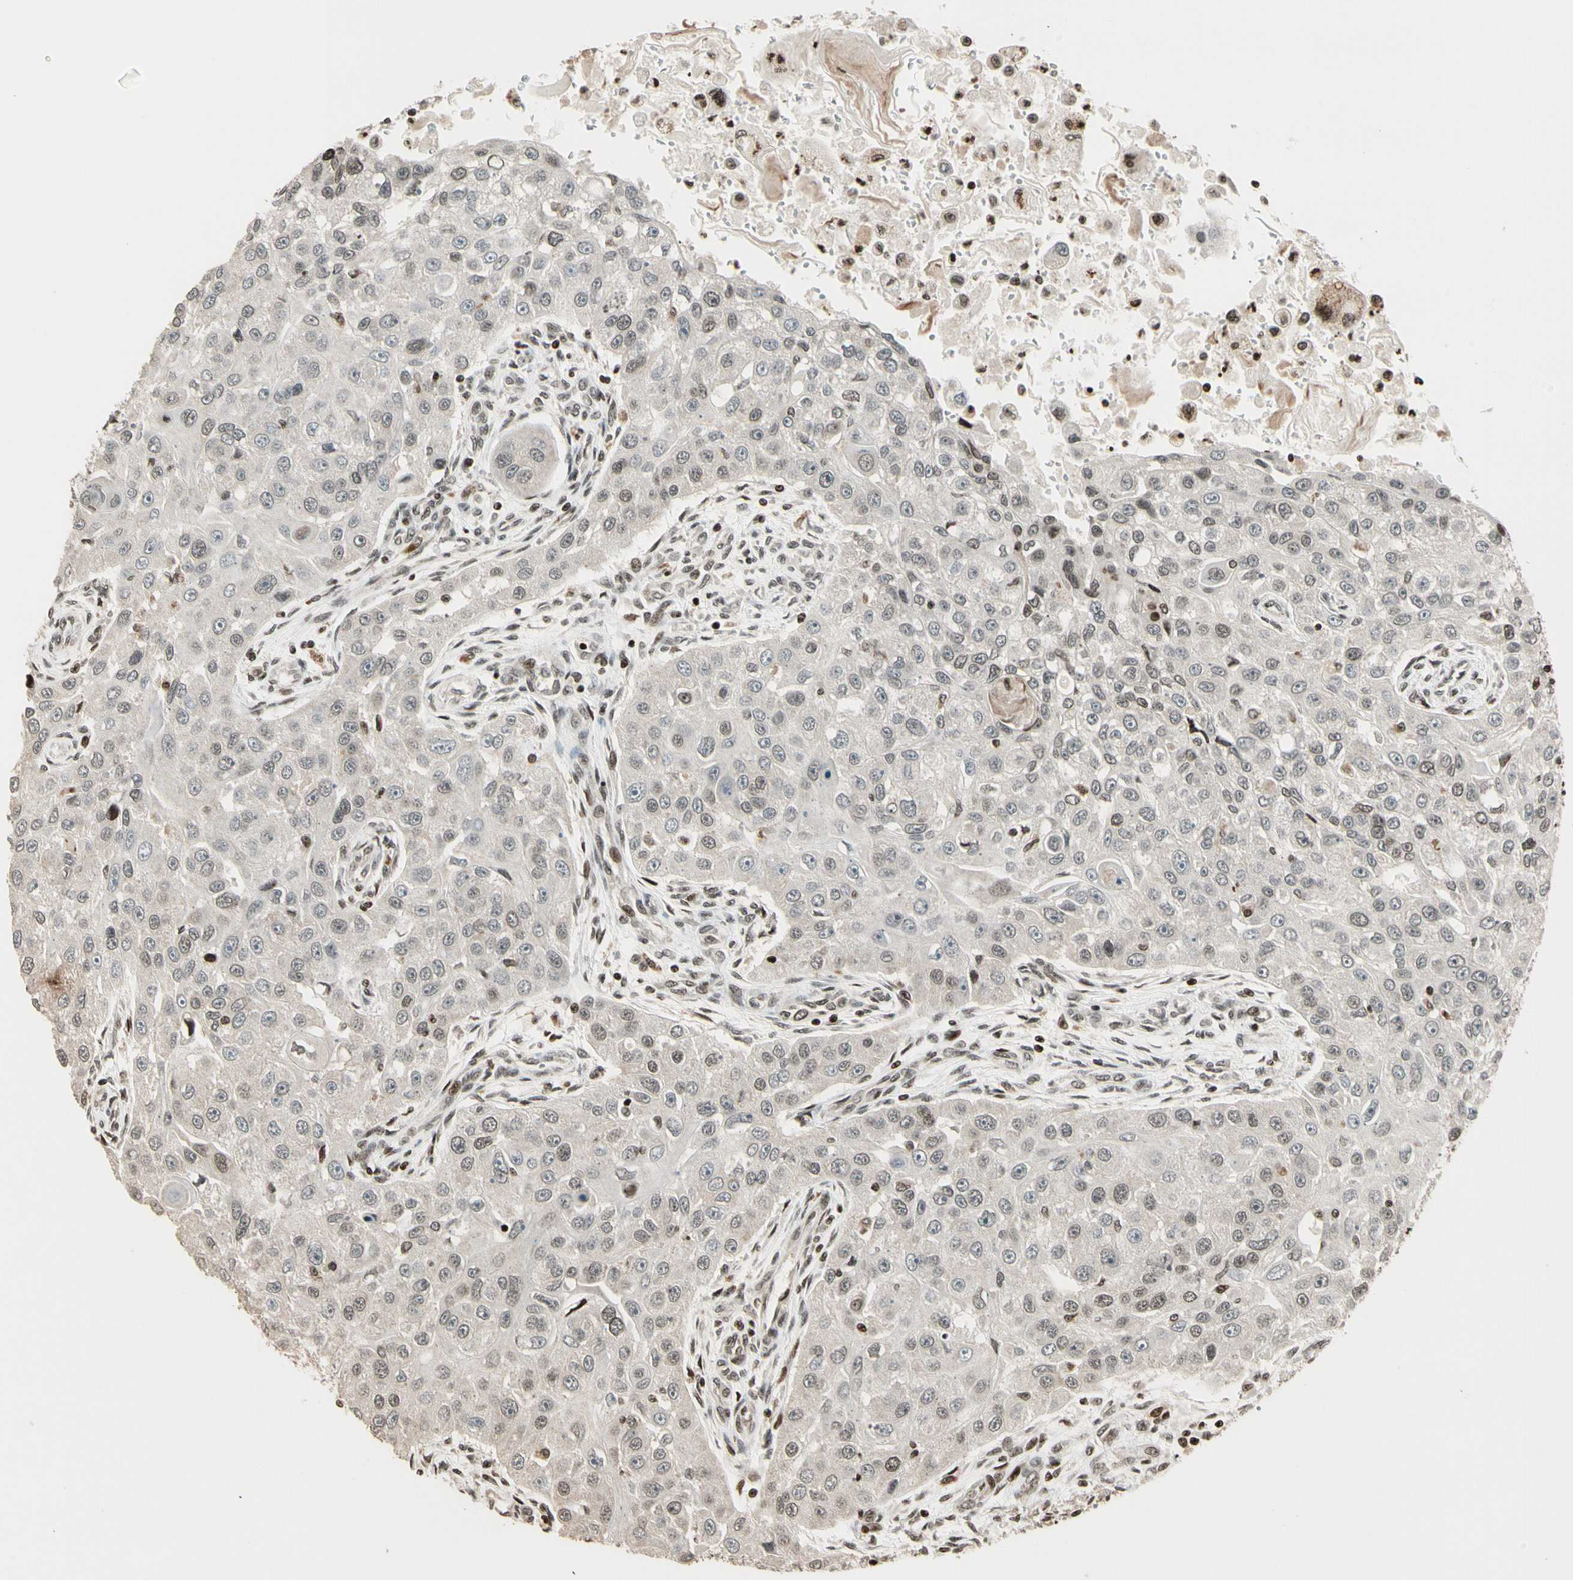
{"staining": {"intensity": "weak", "quantity": "<25%", "location": "nuclear"}, "tissue": "head and neck cancer", "cell_type": "Tumor cells", "image_type": "cancer", "snomed": [{"axis": "morphology", "description": "Normal tissue, NOS"}, {"axis": "morphology", "description": "Squamous cell carcinoma, NOS"}, {"axis": "topography", "description": "Skeletal muscle"}, {"axis": "topography", "description": "Head-Neck"}], "caption": "This is an immunohistochemistry (IHC) micrograph of head and neck cancer (squamous cell carcinoma). There is no expression in tumor cells.", "gene": "TSHZ3", "patient": {"sex": "male", "age": 51}}